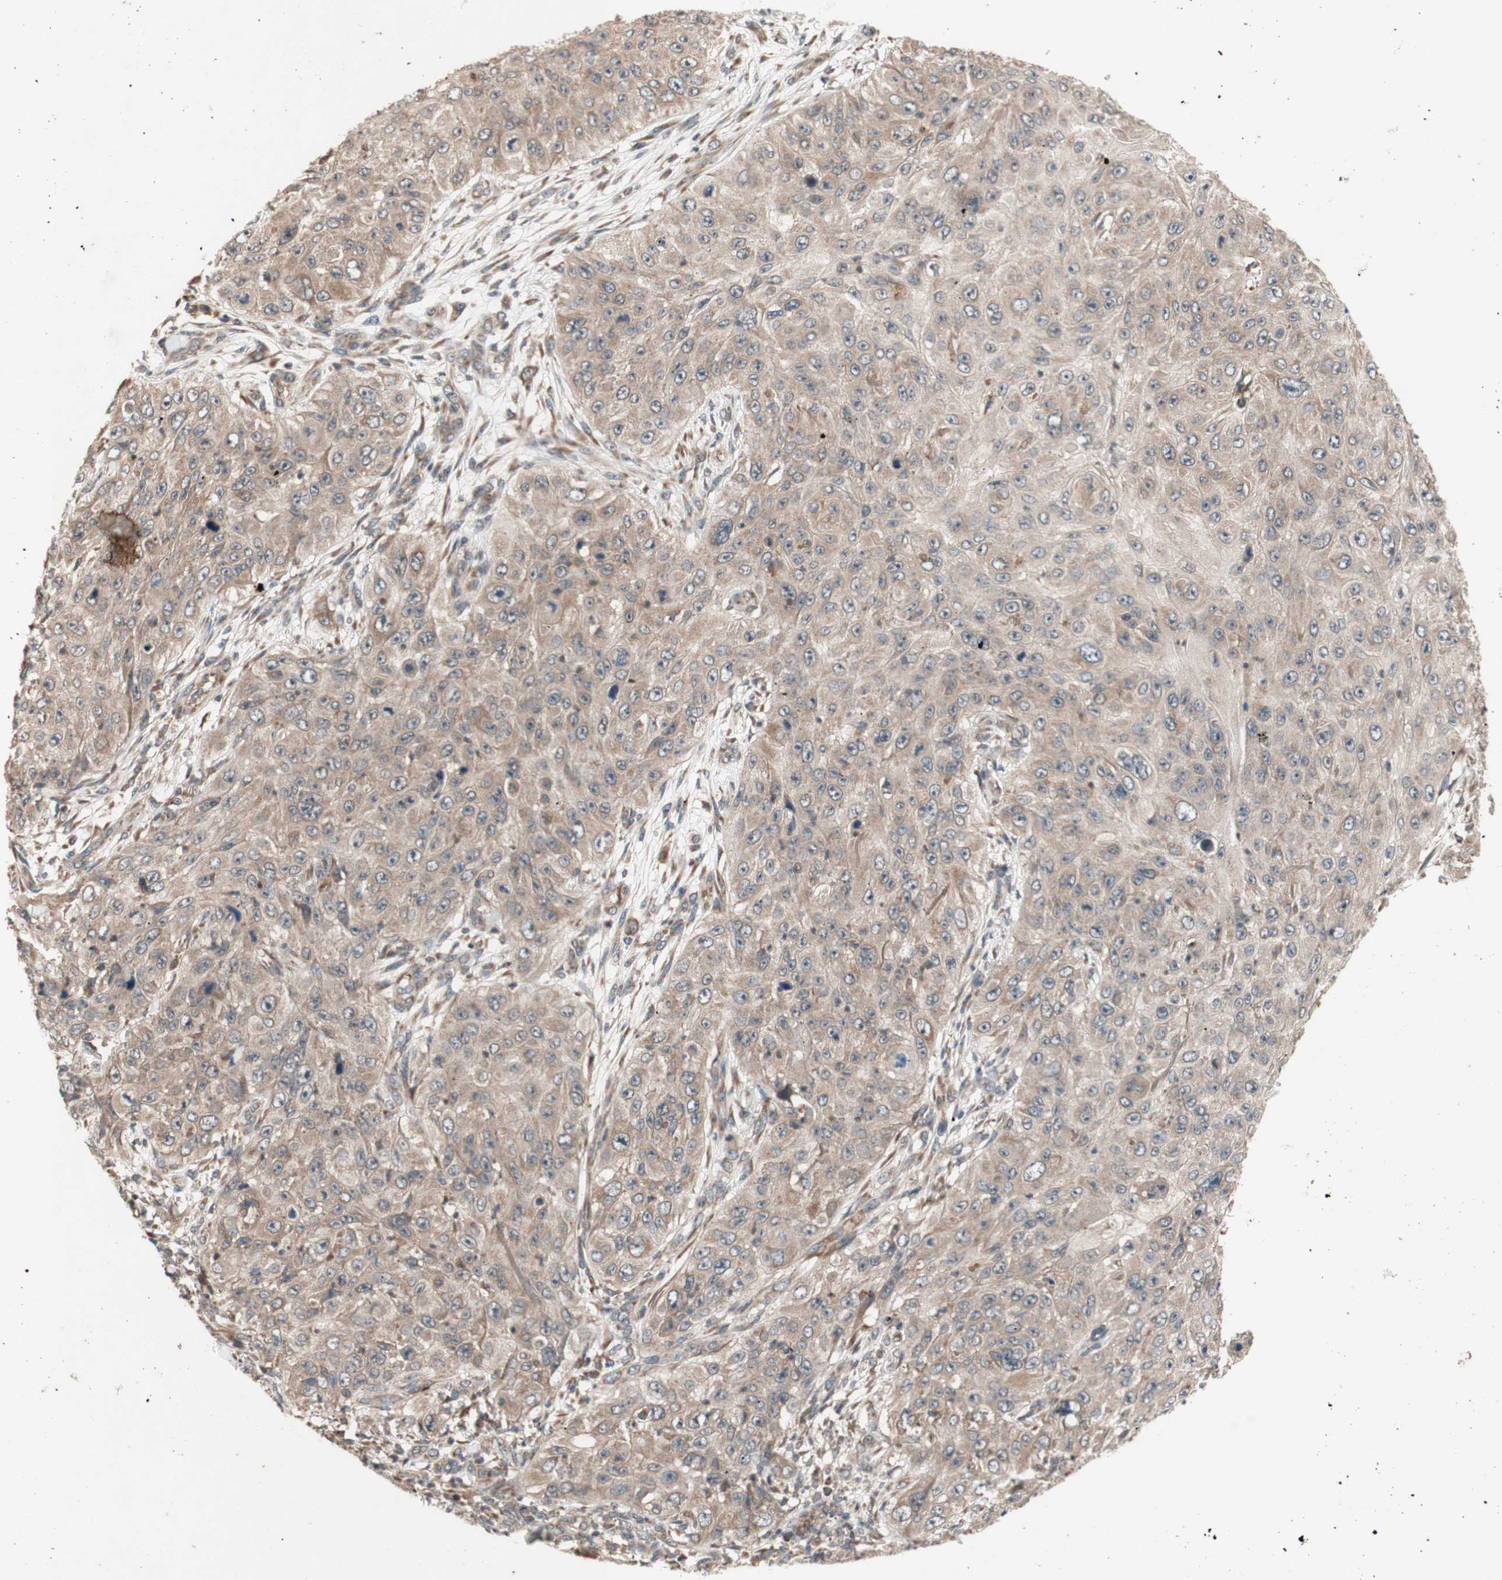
{"staining": {"intensity": "moderate", "quantity": ">75%", "location": "cytoplasmic/membranous"}, "tissue": "skin cancer", "cell_type": "Tumor cells", "image_type": "cancer", "snomed": [{"axis": "morphology", "description": "Squamous cell carcinoma, NOS"}, {"axis": "topography", "description": "Skin"}], "caption": "Protein analysis of skin cancer (squamous cell carcinoma) tissue reveals moderate cytoplasmic/membranous staining in approximately >75% of tumor cells.", "gene": "DDOST", "patient": {"sex": "female", "age": 80}}